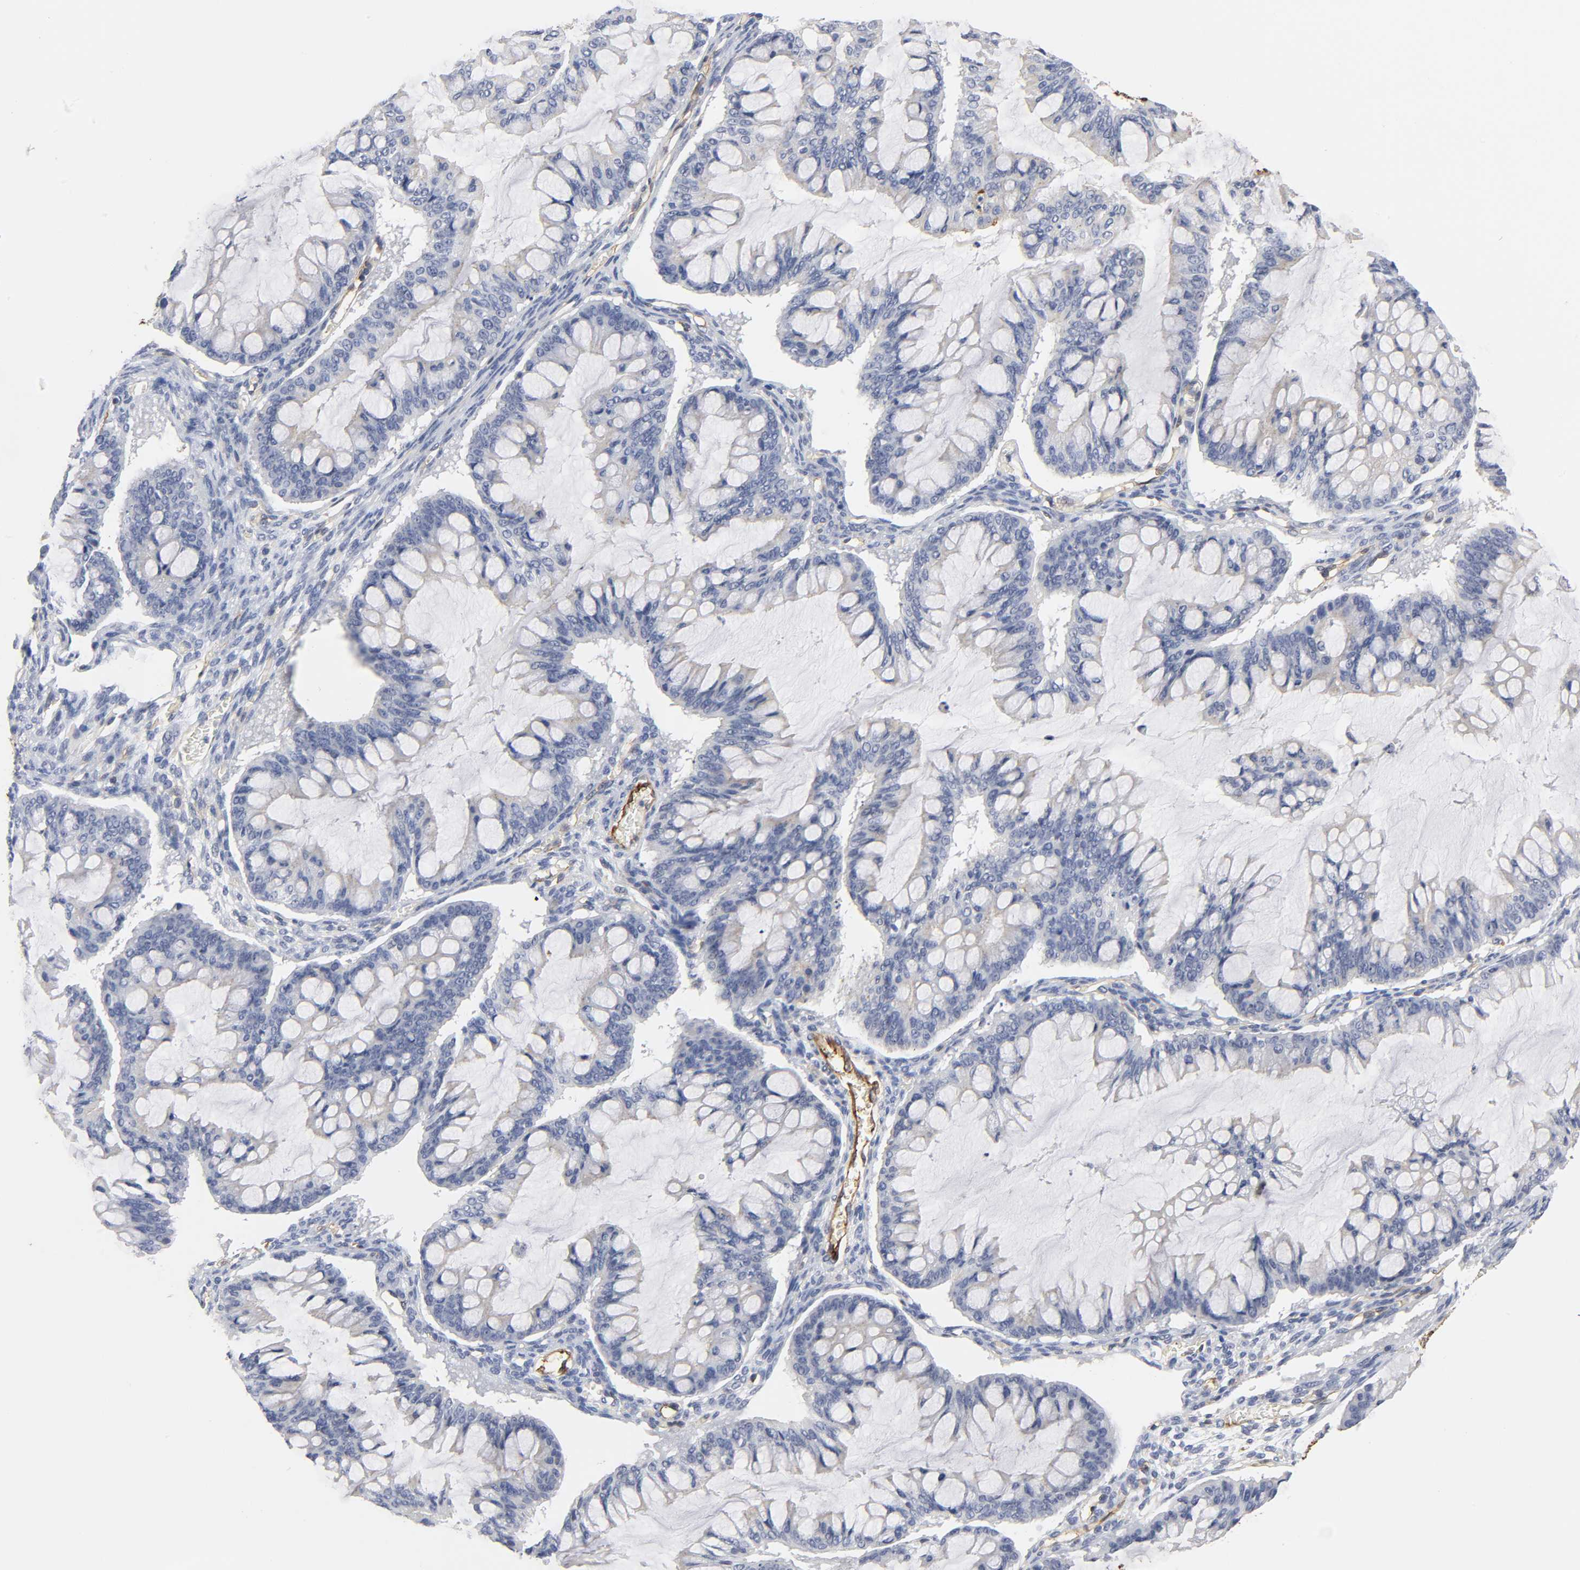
{"staining": {"intensity": "negative", "quantity": "none", "location": "none"}, "tissue": "ovarian cancer", "cell_type": "Tumor cells", "image_type": "cancer", "snomed": [{"axis": "morphology", "description": "Cystadenocarcinoma, mucinous, NOS"}, {"axis": "topography", "description": "Ovary"}], "caption": "Immunohistochemical staining of ovarian mucinous cystadenocarcinoma displays no significant positivity in tumor cells. Brightfield microscopy of immunohistochemistry stained with DAB (3,3'-diaminobenzidine) (brown) and hematoxylin (blue), captured at high magnification.", "gene": "ICAM1", "patient": {"sex": "female", "age": 73}}